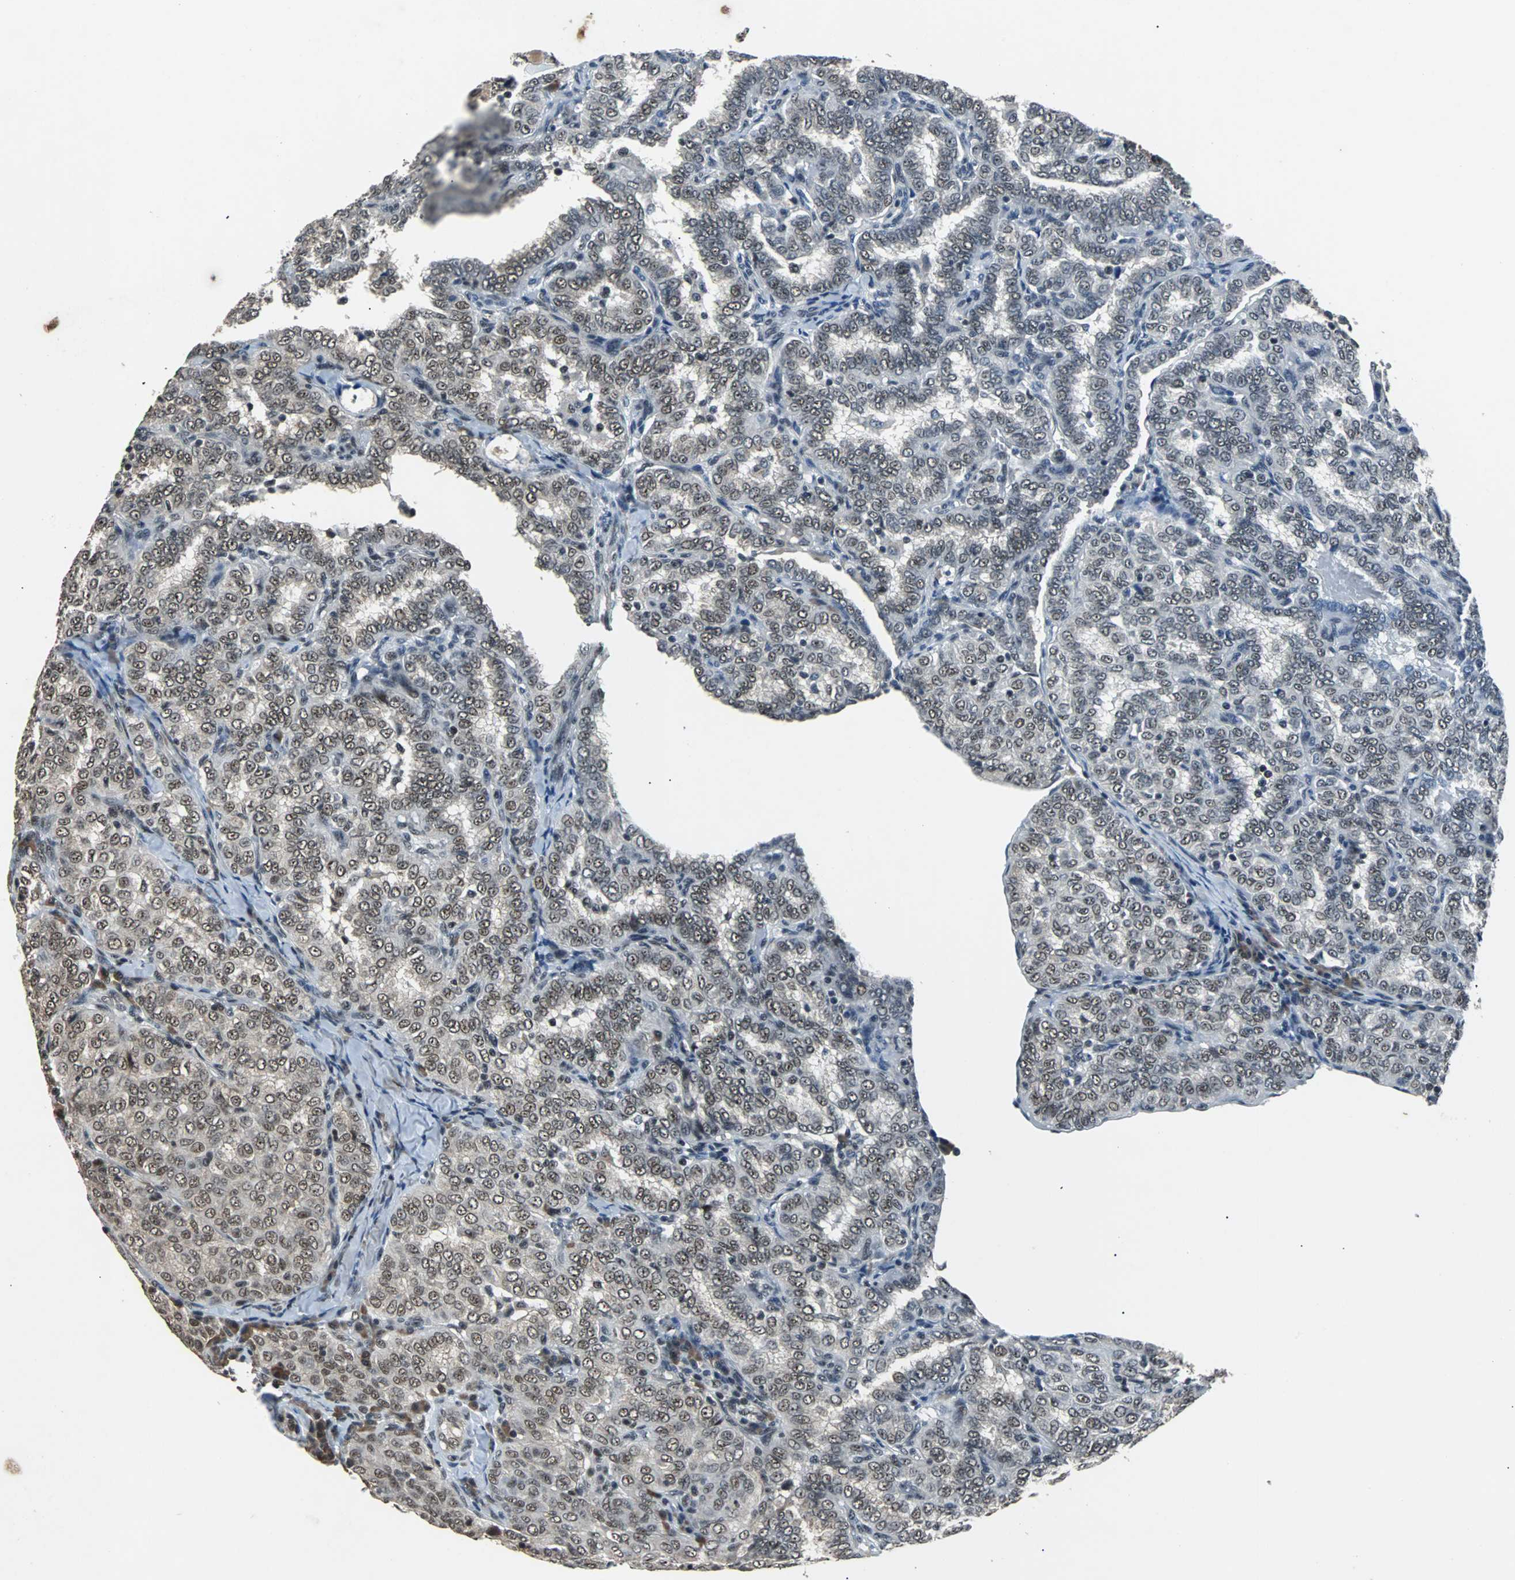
{"staining": {"intensity": "weak", "quantity": "25%-75%", "location": "nuclear"}, "tissue": "thyroid cancer", "cell_type": "Tumor cells", "image_type": "cancer", "snomed": [{"axis": "morphology", "description": "Papillary adenocarcinoma, NOS"}, {"axis": "topography", "description": "Thyroid gland"}], "caption": "A low amount of weak nuclear staining is appreciated in approximately 25%-75% of tumor cells in thyroid cancer (papillary adenocarcinoma) tissue.", "gene": "USP28", "patient": {"sex": "female", "age": 30}}